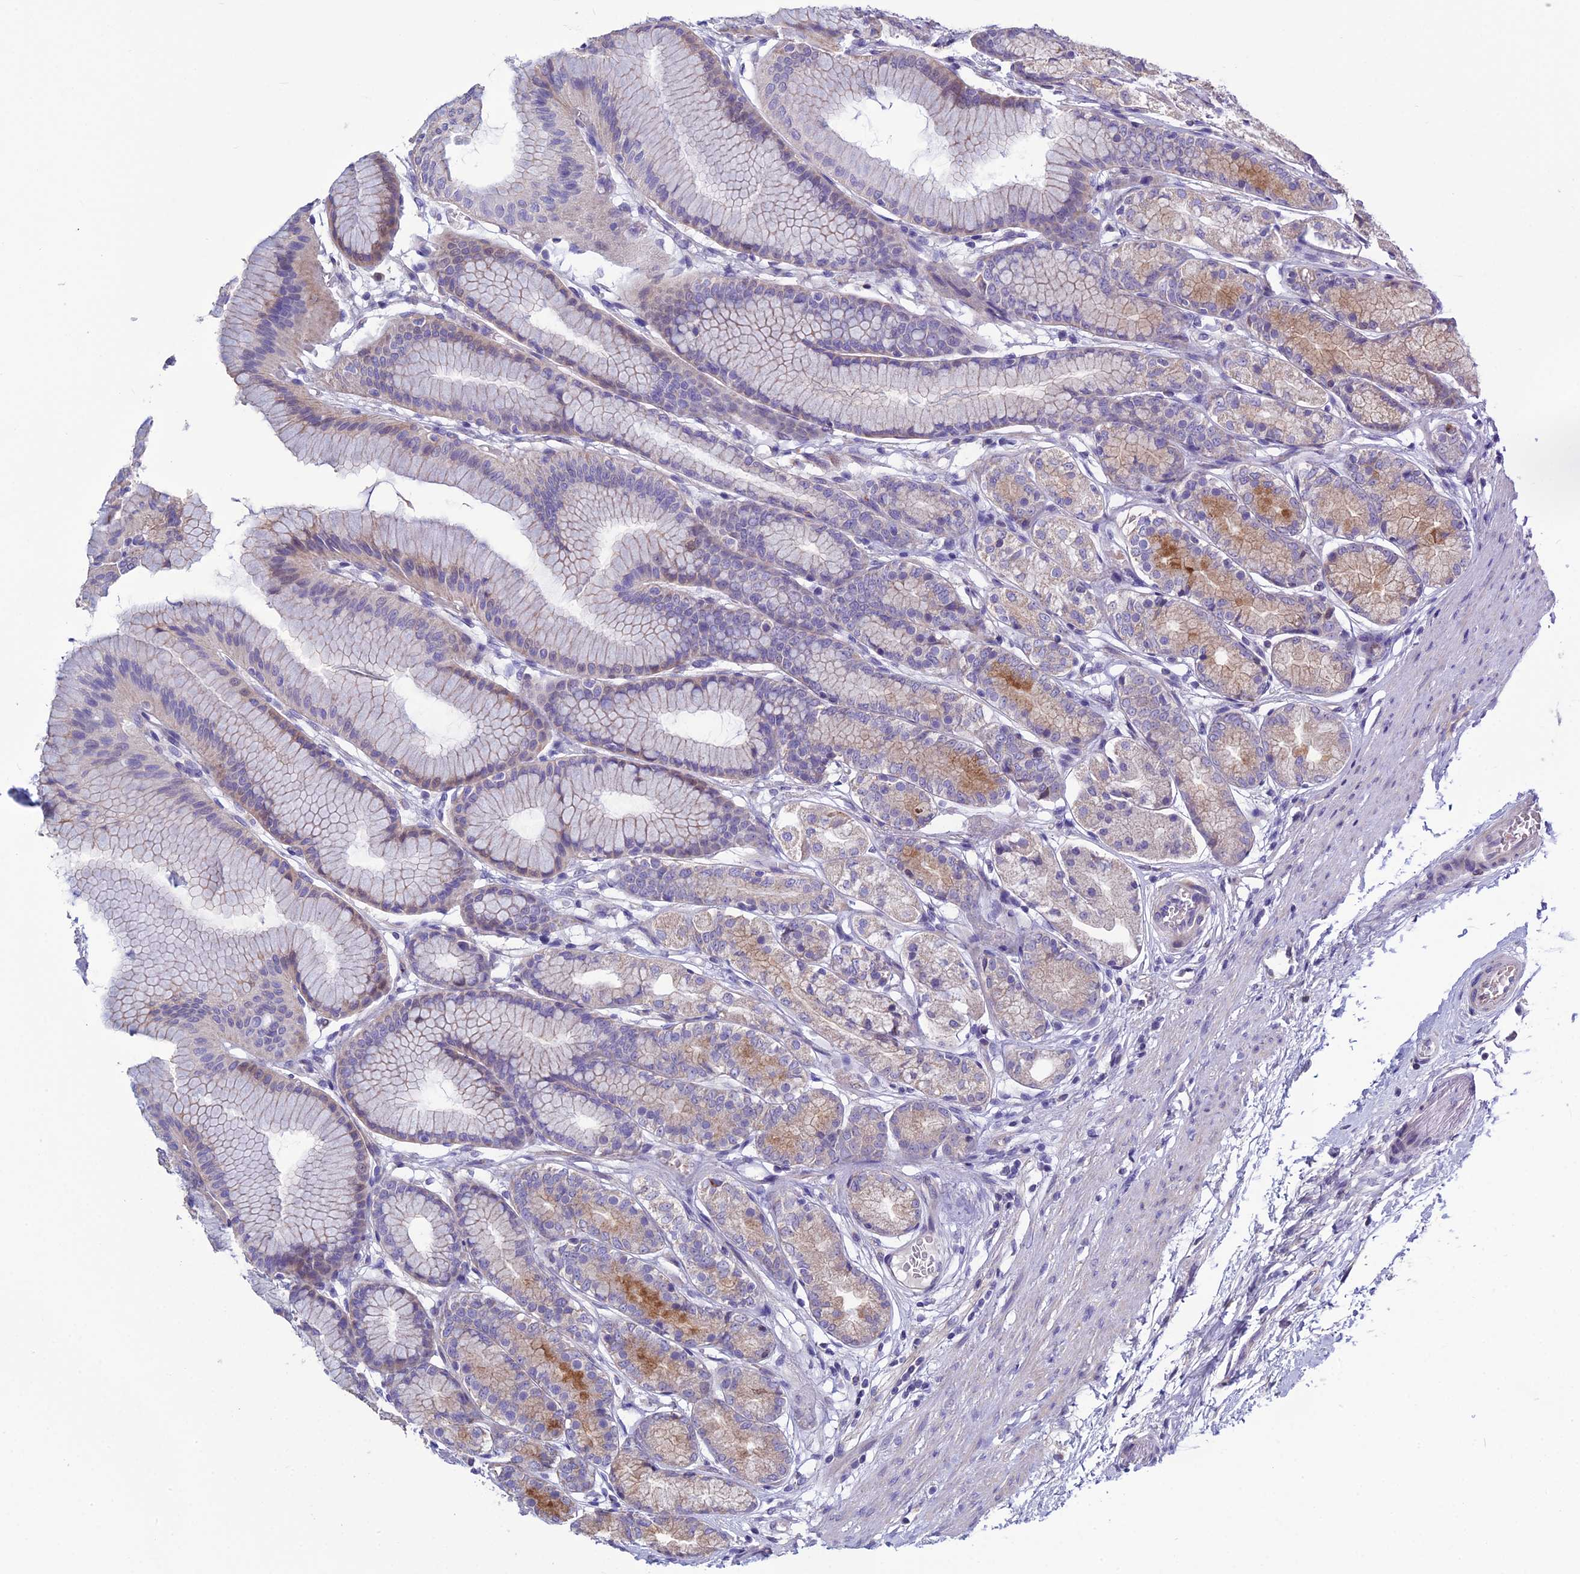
{"staining": {"intensity": "moderate", "quantity": "<25%", "location": "cytoplasmic/membranous"}, "tissue": "stomach", "cell_type": "Glandular cells", "image_type": "normal", "snomed": [{"axis": "morphology", "description": "Normal tissue, NOS"}, {"axis": "morphology", "description": "Adenocarcinoma, NOS"}, {"axis": "morphology", "description": "Adenocarcinoma, High grade"}, {"axis": "topography", "description": "Stomach, upper"}, {"axis": "topography", "description": "Stomach"}], "caption": "High-magnification brightfield microscopy of normal stomach stained with DAB (brown) and counterstained with hematoxylin (blue). glandular cells exhibit moderate cytoplasmic/membranous staining is seen in approximately<25% of cells.", "gene": "BHMT2", "patient": {"sex": "female", "age": 65}}